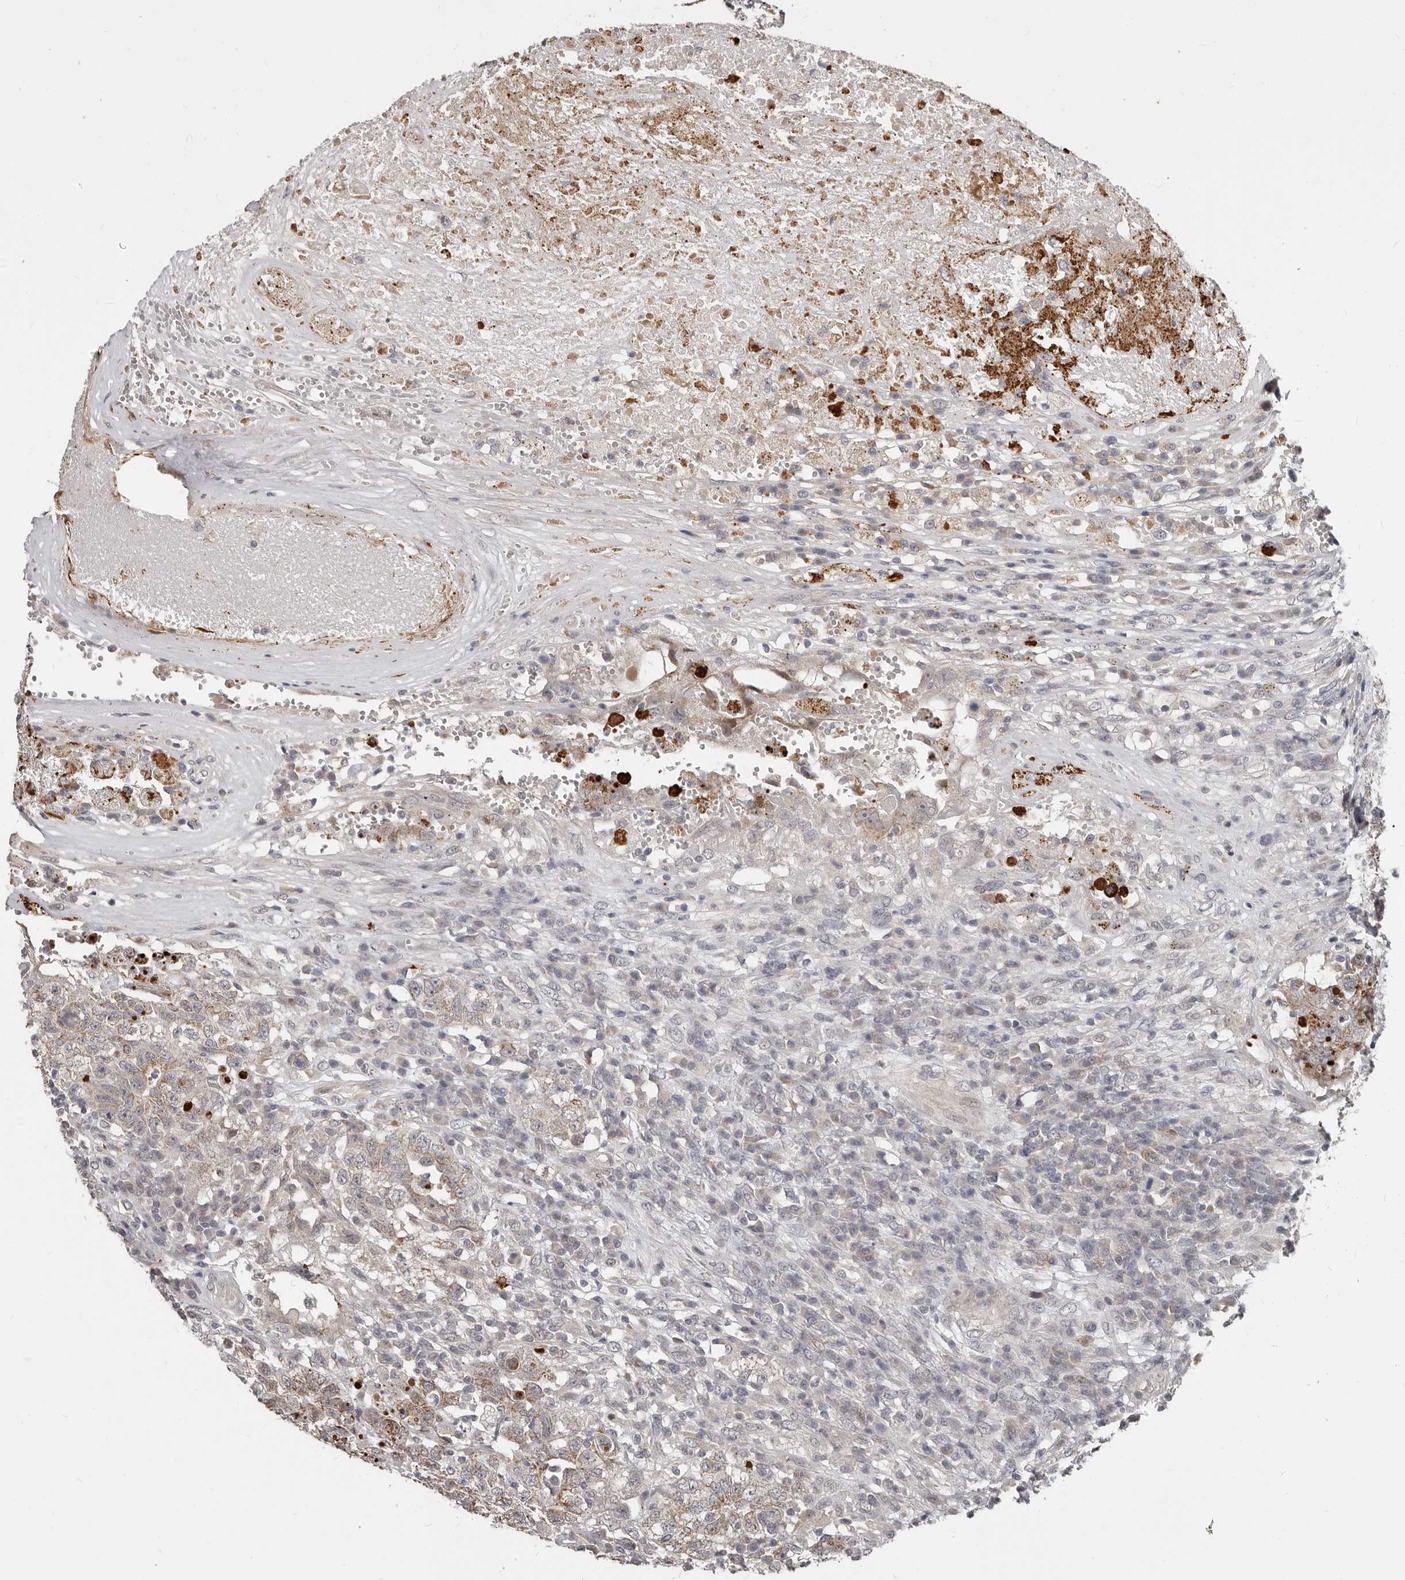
{"staining": {"intensity": "weak", "quantity": "25%-75%", "location": "cytoplasmic/membranous"}, "tissue": "testis cancer", "cell_type": "Tumor cells", "image_type": "cancer", "snomed": [{"axis": "morphology", "description": "Carcinoma, Embryonal, NOS"}, {"axis": "topography", "description": "Testis"}], "caption": "Embryonal carcinoma (testis) stained with DAB immunohistochemistry reveals low levels of weak cytoplasmic/membranous positivity in approximately 25%-75% of tumor cells.", "gene": "APOL6", "patient": {"sex": "male", "age": 26}}